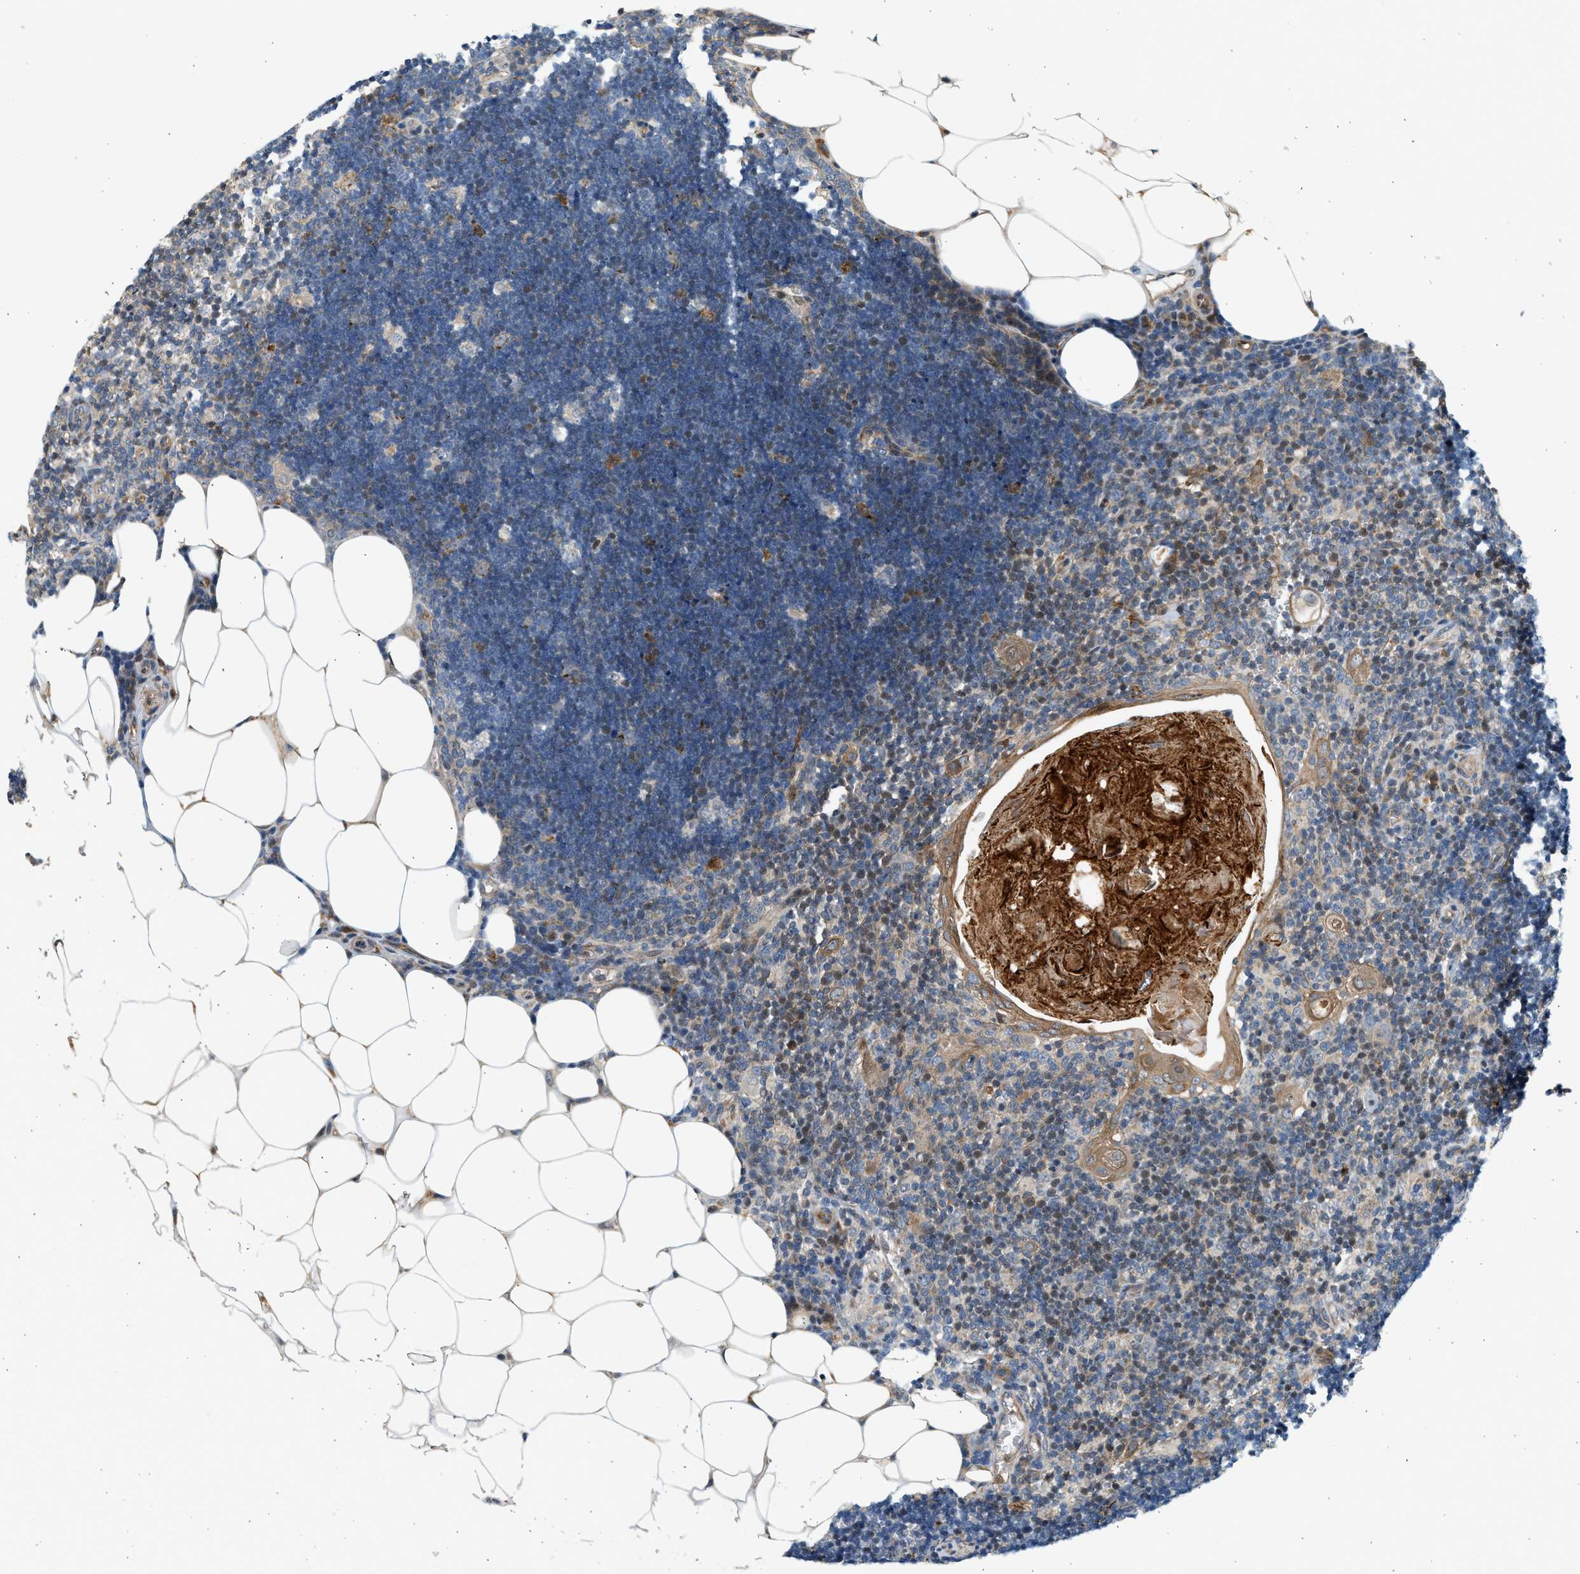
{"staining": {"intensity": "weak", "quantity": "<25%", "location": "cytoplasmic/membranous"}, "tissue": "lymph node", "cell_type": "Germinal center cells", "image_type": "normal", "snomed": [{"axis": "morphology", "description": "Normal tissue, NOS"}, {"axis": "topography", "description": "Lymph node"}], "caption": "Benign lymph node was stained to show a protein in brown. There is no significant staining in germinal center cells. (DAB (3,3'-diaminobenzidine) immunohistochemistry visualized using brightfield microscopy, high magnification).", "gene": "NRSN2", "patient": {"sex": "male", "age": 33}}